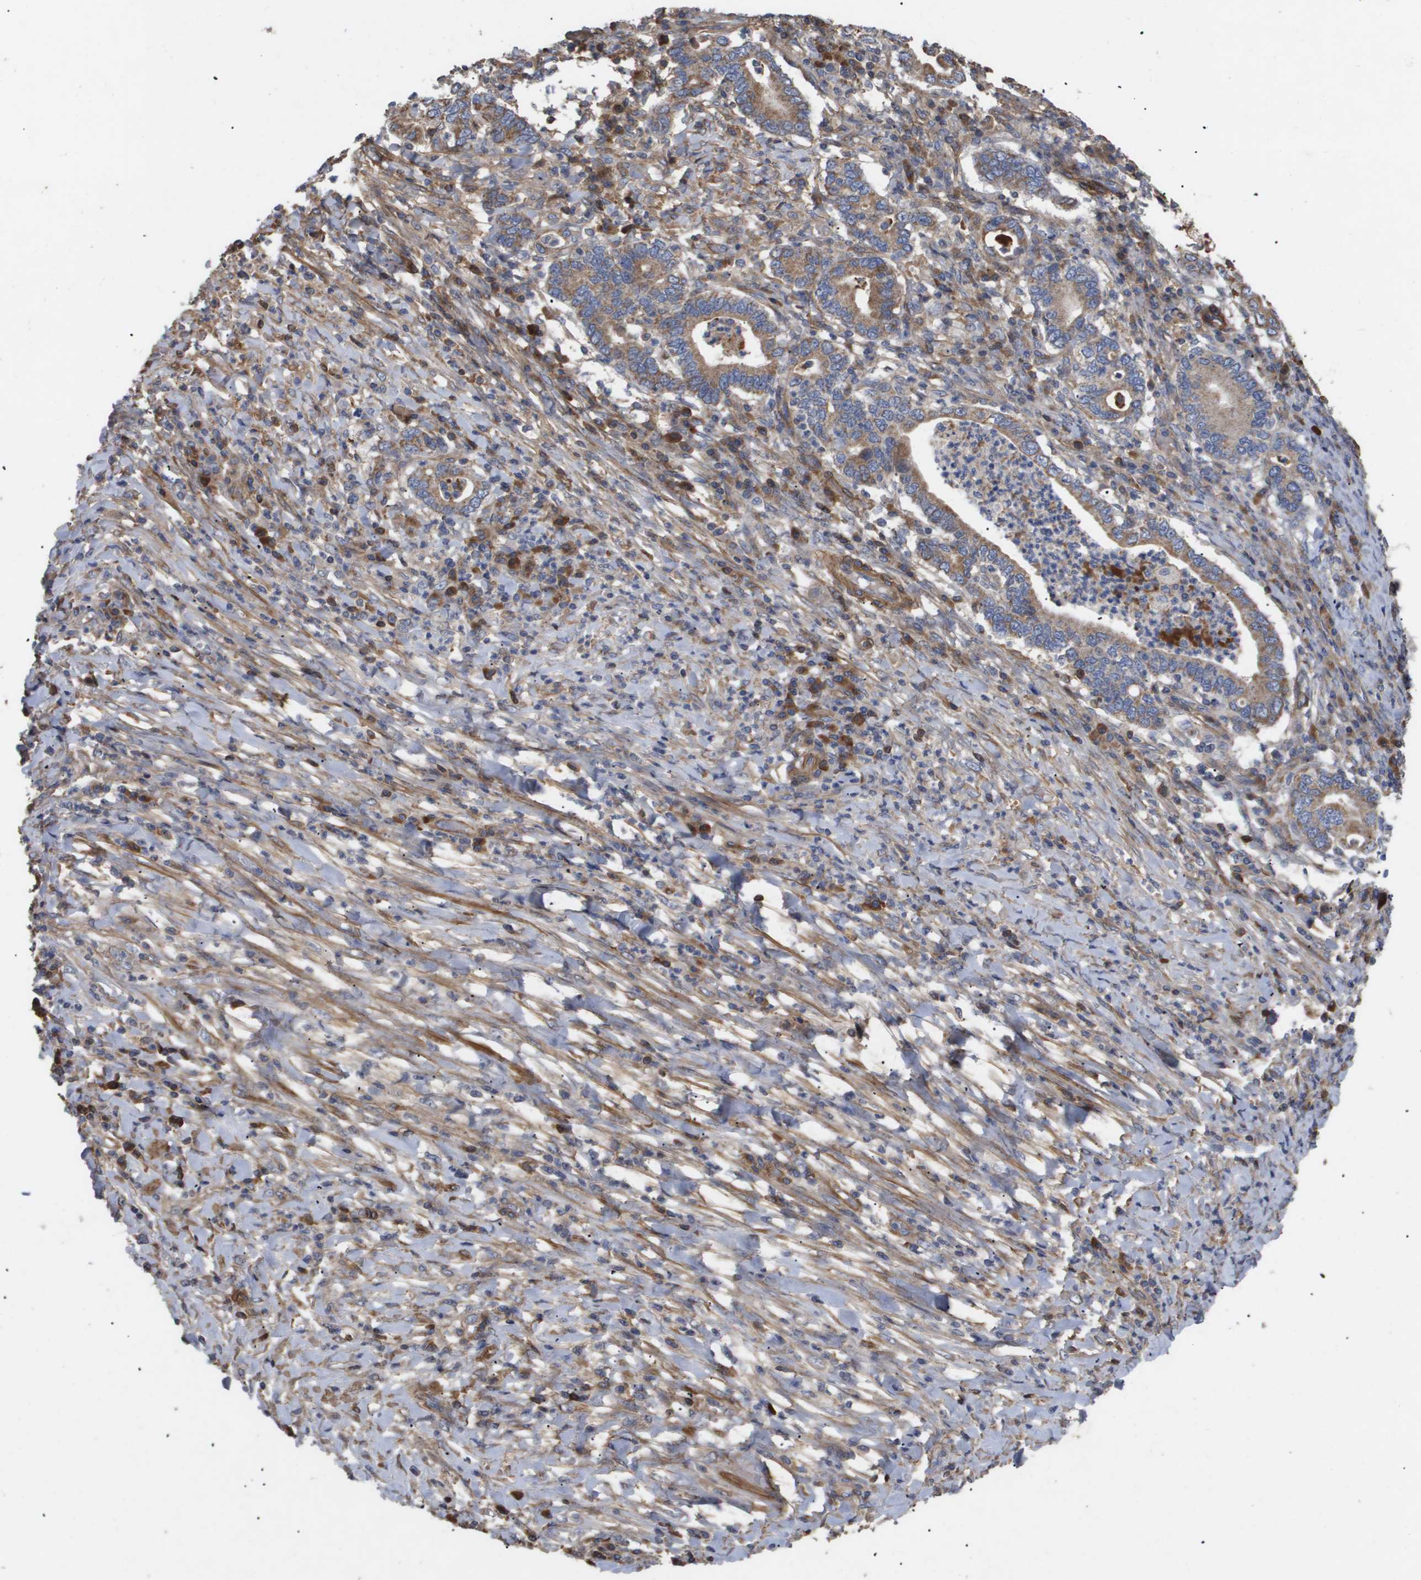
{"staining": {"intensity": "moderate", "quantity": ">75%", "location": "cytoplasmic/membranous"}, "tissue": "stomach cancer", "cell_type": "Tumor cells", "image_type": "cancer", "snomed": [{"axis": "morphology", "description": "Normal tissue, NOS"}, {"axis": "morphology", "description": "Adenocarcinoma, NOS"}, {"axis": "topography", "description": "Esophagus"}, {"axis": "topography", "description": "Stomach, upper"}, {"axis": "topography", "description": "Peripheral nerve tissue"}], "caption": "Immunohistochemical staining of human adenocarcinoma (stomach) demonstrates moderate cytoplasmic/membranous protein positivity in approximately >75% of tumor cells.", "gene": "TNS1", "patient": {"sex": "male", "age": 62}}